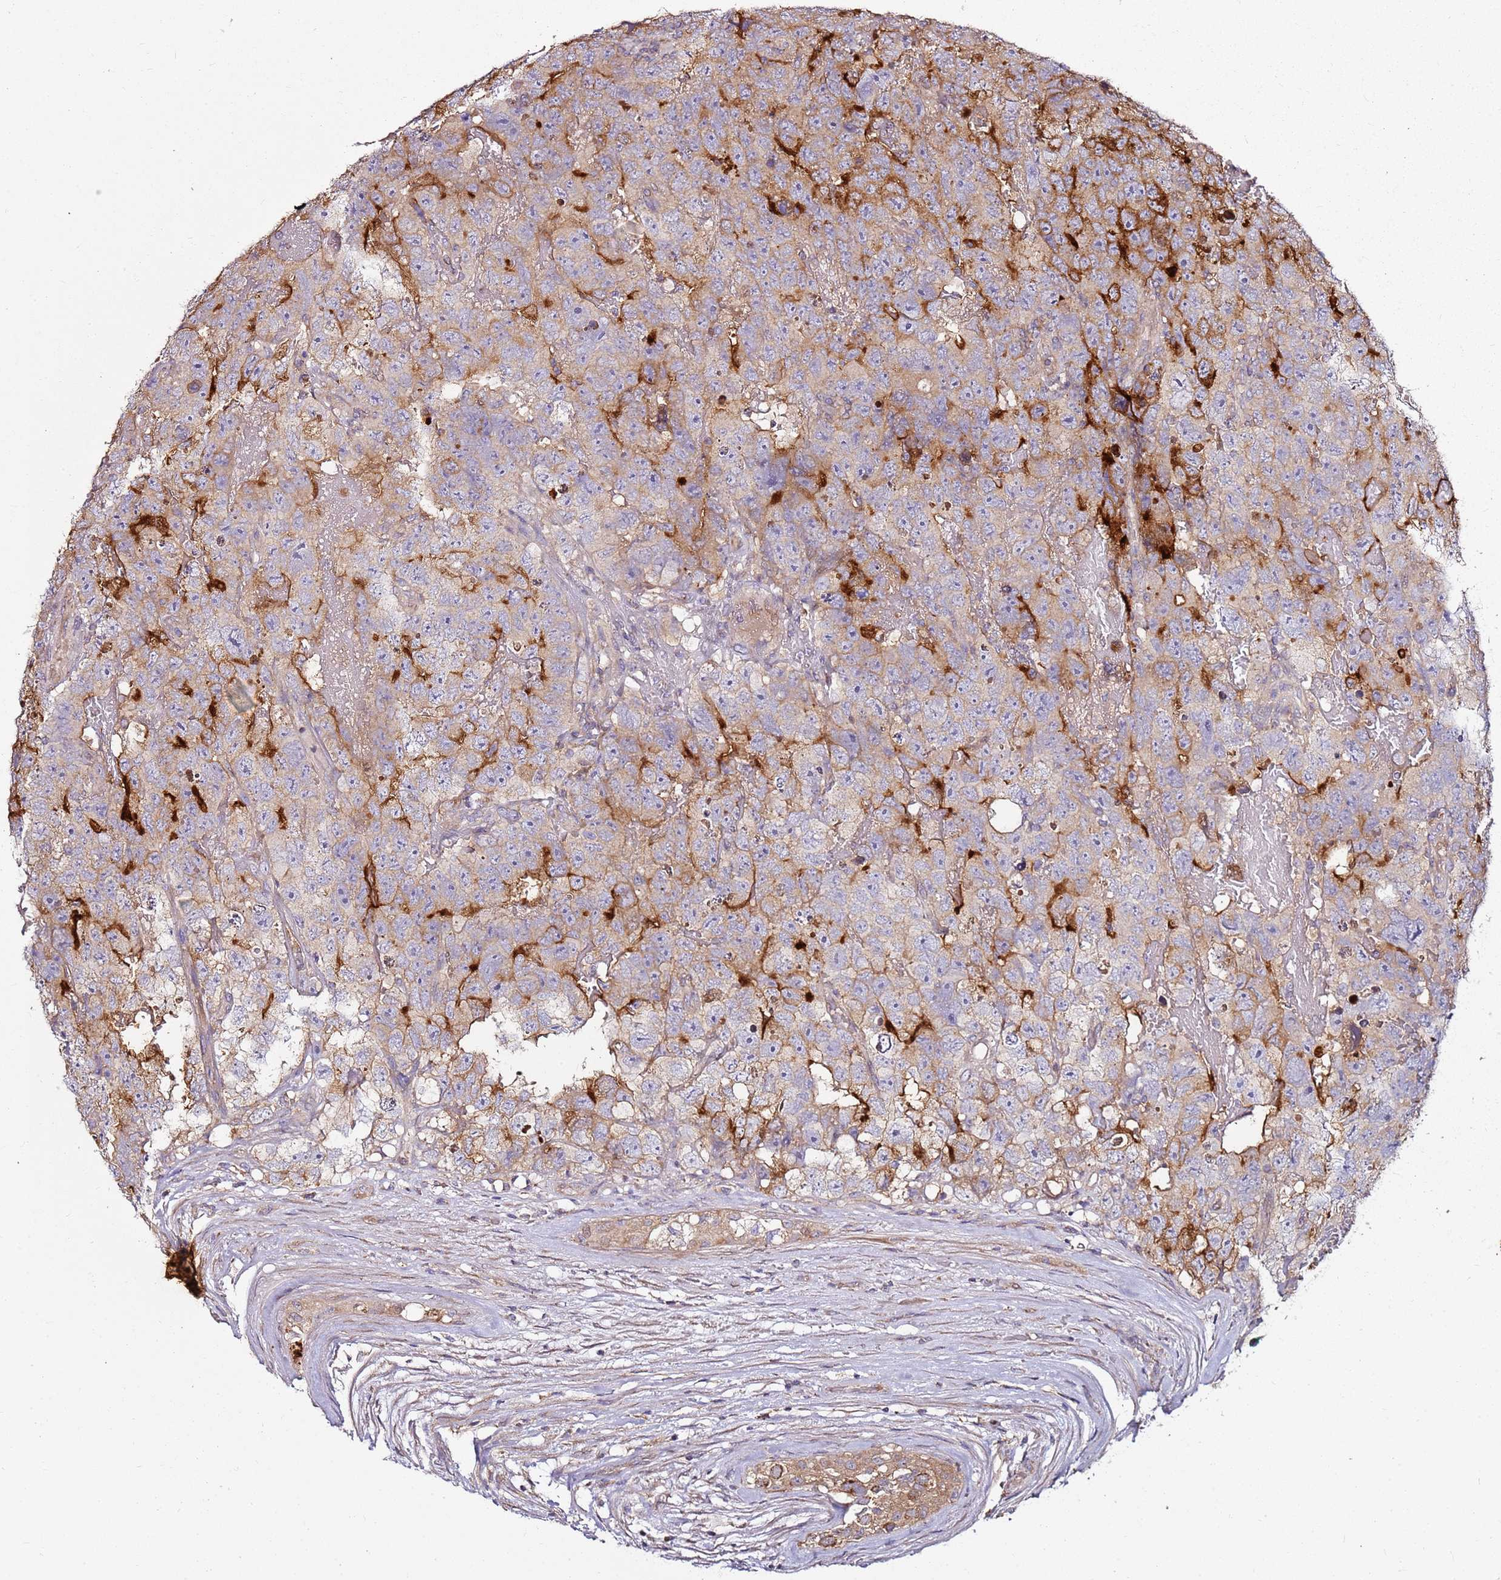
{"staining": {"intensity": "moderate", "quantity": "<25%", "location": "cytoplasmic/membranous"}, "tissue": "testis cancer", "cell_type": "Tumor cells", "image_type": "cancer", "snomed": [{"axis": "morphology", "description": "Carcinoma, Embryonal, NOS"}, {"axis": "topography", "description": "Testis"}], "caption": "This is an image of IHC staining of testis cancer (embryonal carcinoma), which shows moderate expression in the cytoplasmic/membranous of tumor cells.", "gene": "KRTAP21-3", "patient": {"sex": "male", "age": 45}}